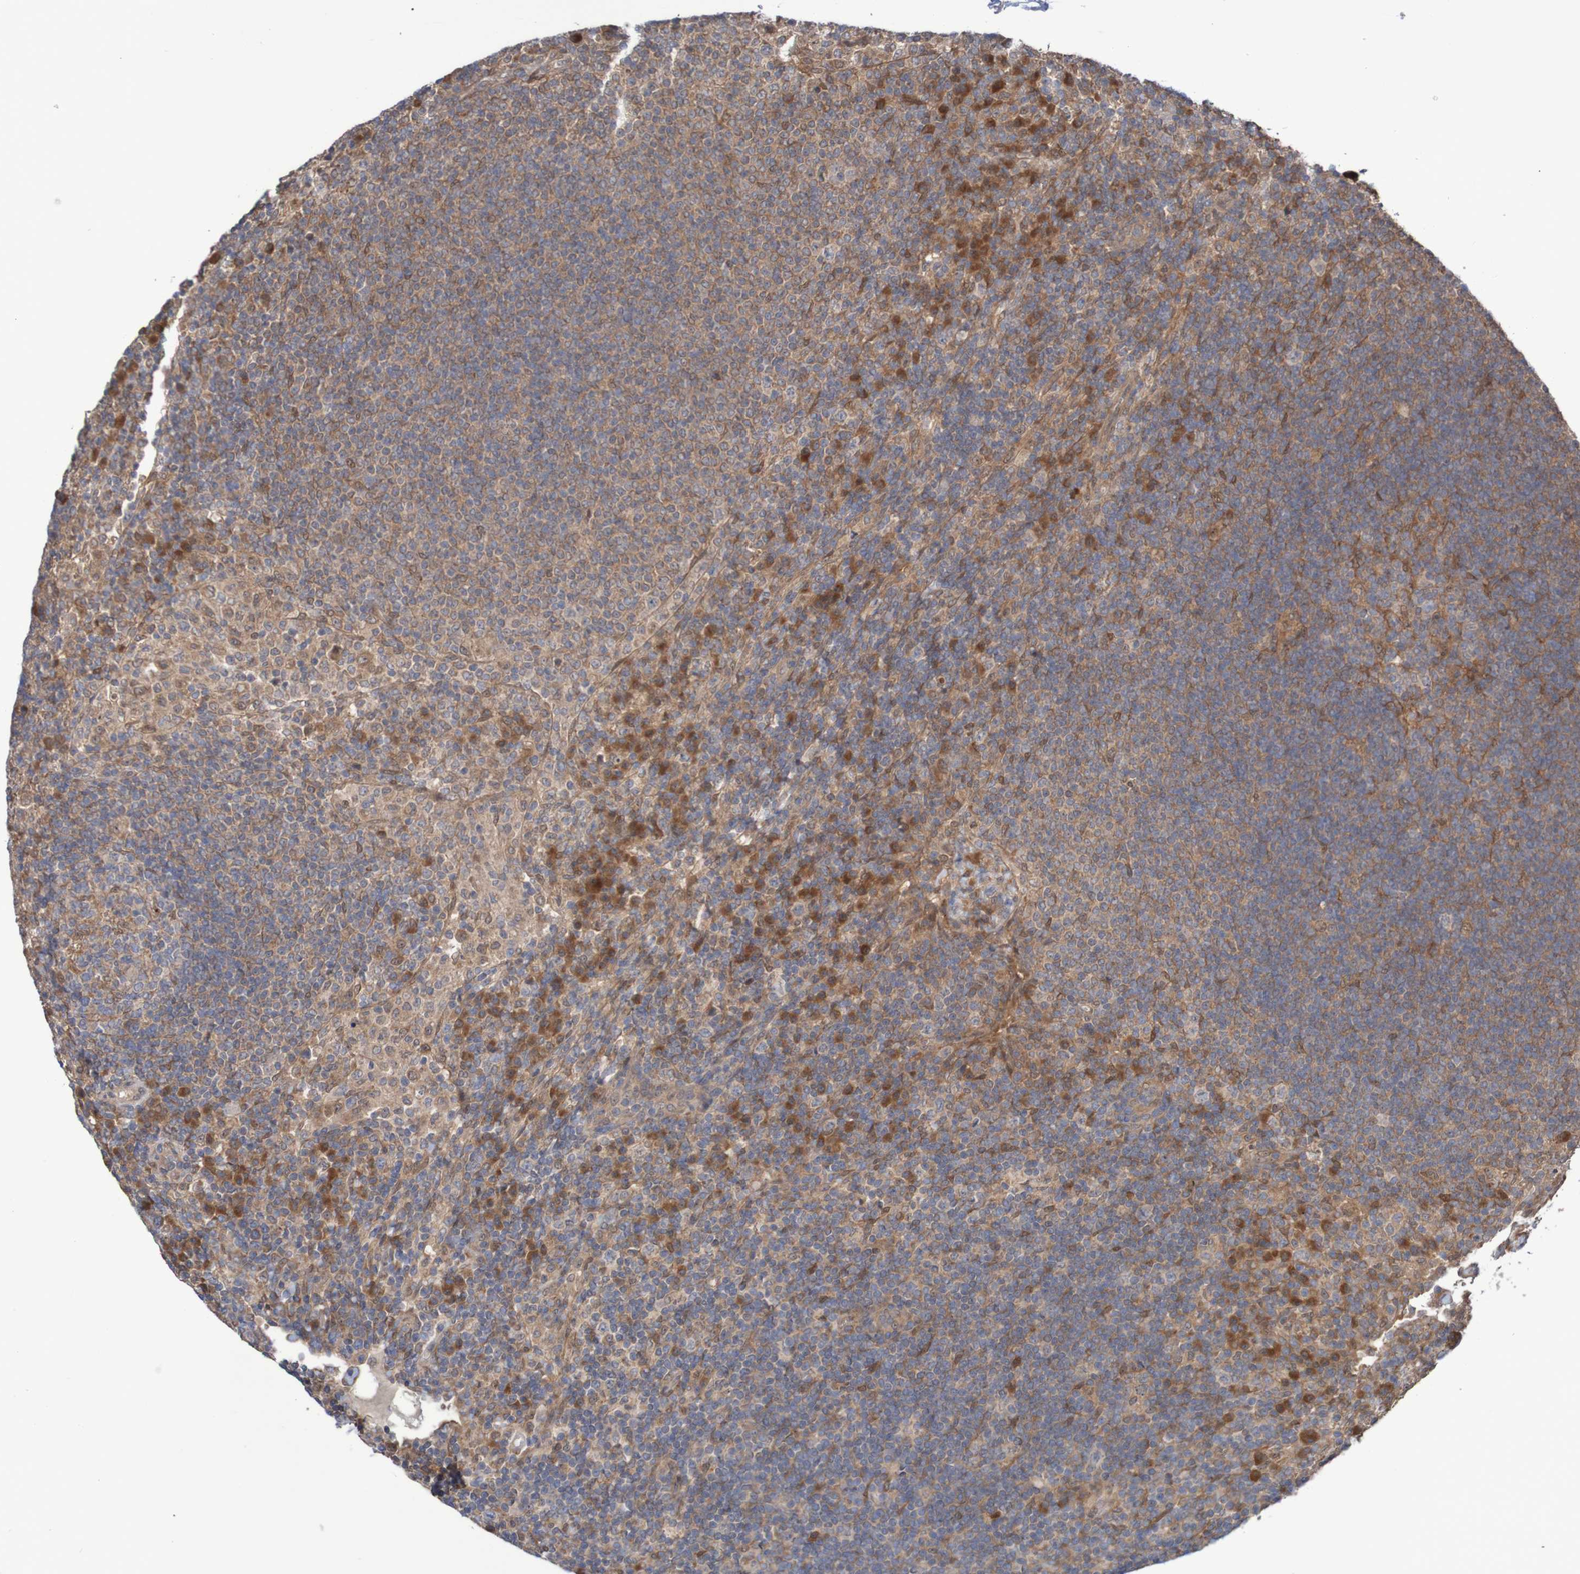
{"staining": {"intensity": "weak", "quantity": ">75%", "location": "cytoplasmic/membranous"}, "tissue": "lymph node", "cell_type": "Germinal center cells", "image_type": "normal", "snomed": [{"axis": "morphology", "description": "Normal tissue, NOS"}, {"axis": "topography", "description": "Lymph node"}], "caption": "Germinal center cells reveal low levels of weak cytoplasmic/membranous staining in about >75% of cells in unremarkable lymph node.", "gene": "PHPT1", "patient": {"sex": "female", "age": 53}}